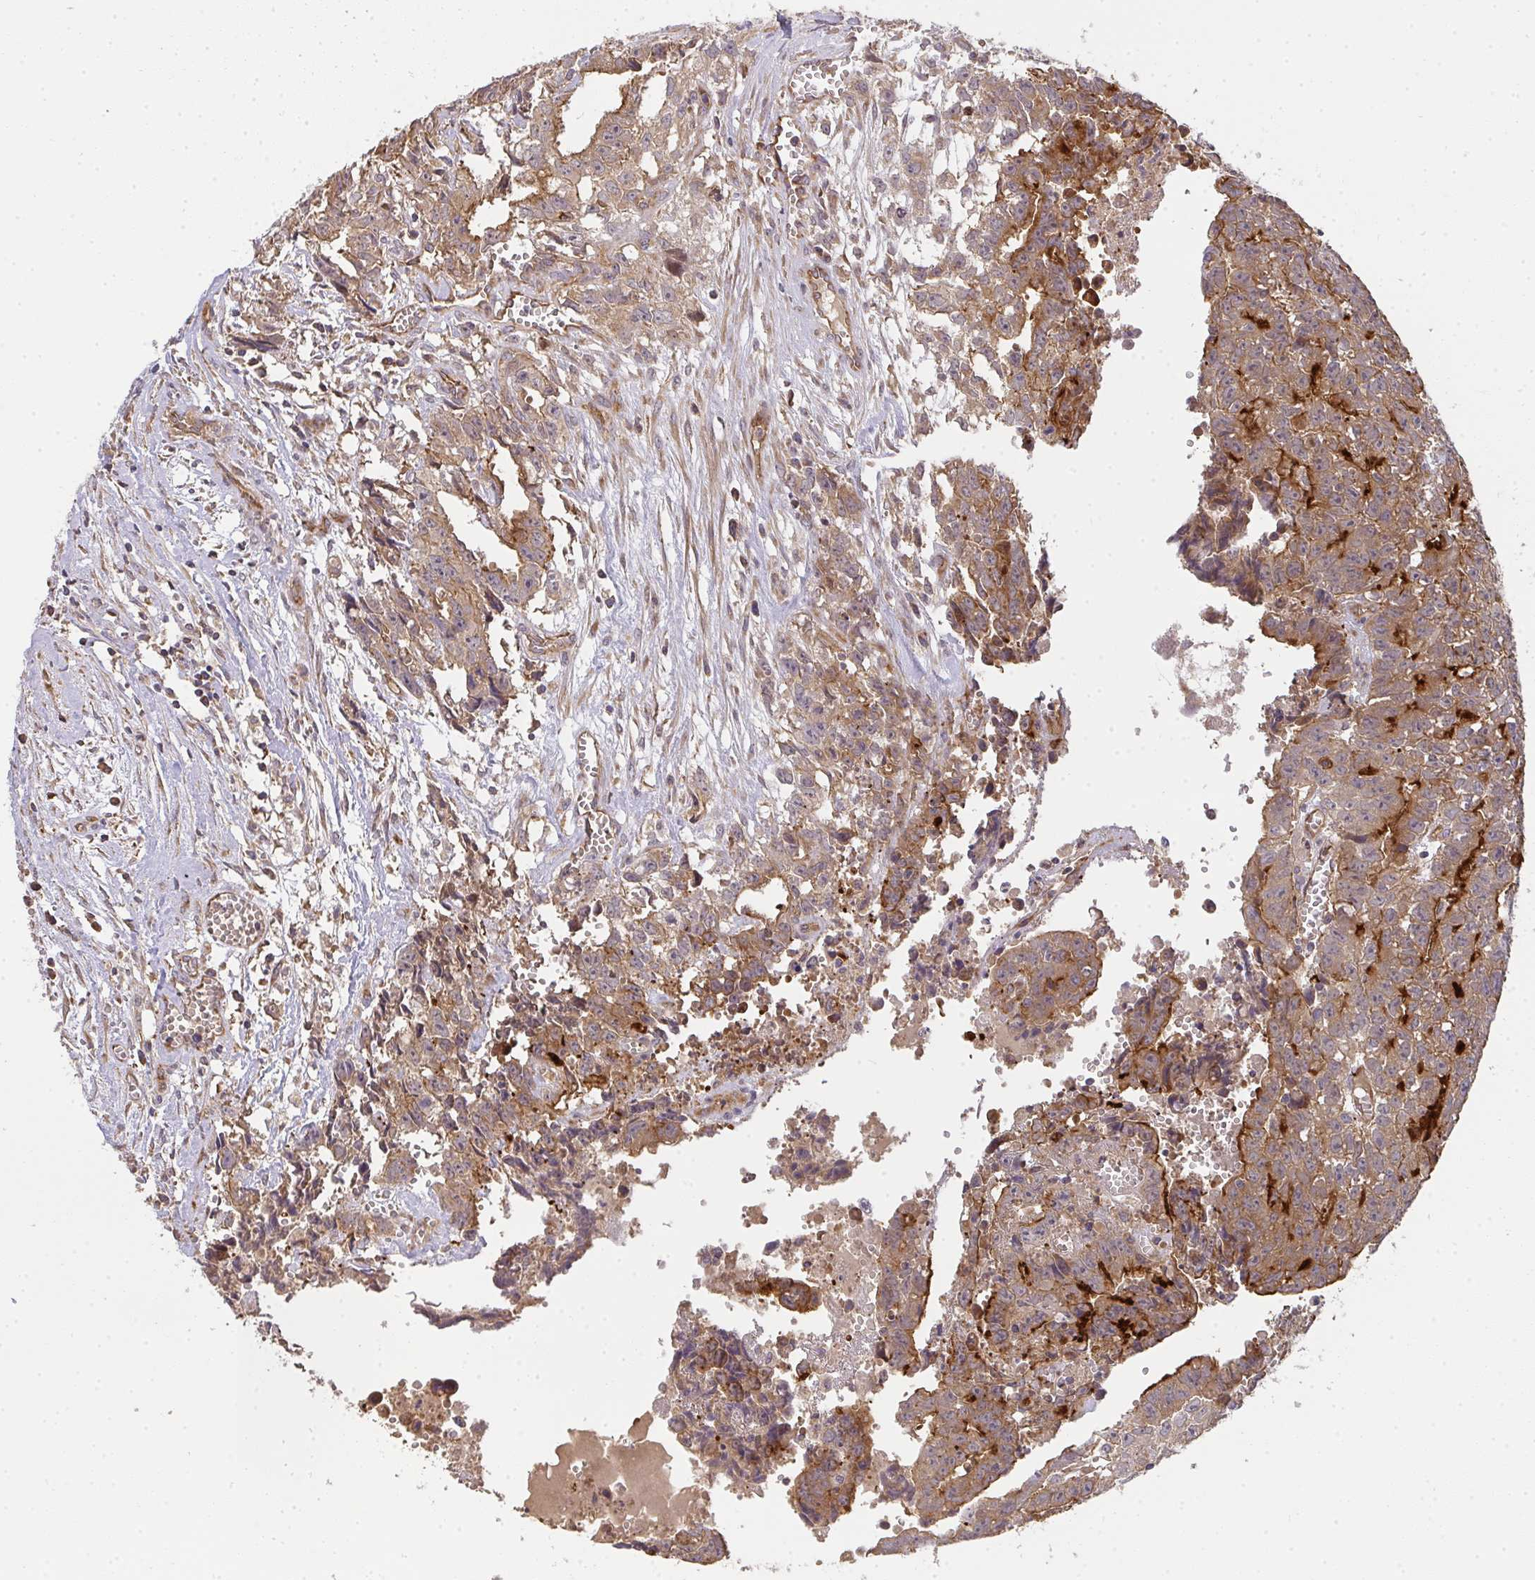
{"staining": {"intensity": "moderate", "quantity": ">75%", "location": "cytoplasmic/membranous"}, "tissue": "testis cancer", "cell_type": "Tumor cells", "image_type": "cancer", "snomed": [{"axis": "morphology", "description": "Carcinoma, Embryonal, NOS"}, {"axis": "morphology", "description": "Teratoma, malignant, NOS"}, {"axis": "topography", "description": "Testis"}], "caption": "A photomicrograph showing moderate cytoplasmic/membranous expression in approximately >75% of tumor cells in testis embryonal carcinoma, as visualized by brown immunohistochemical staining.", "gene": "B4GALT6", "patient": {"sex": "male", "age": 24}}